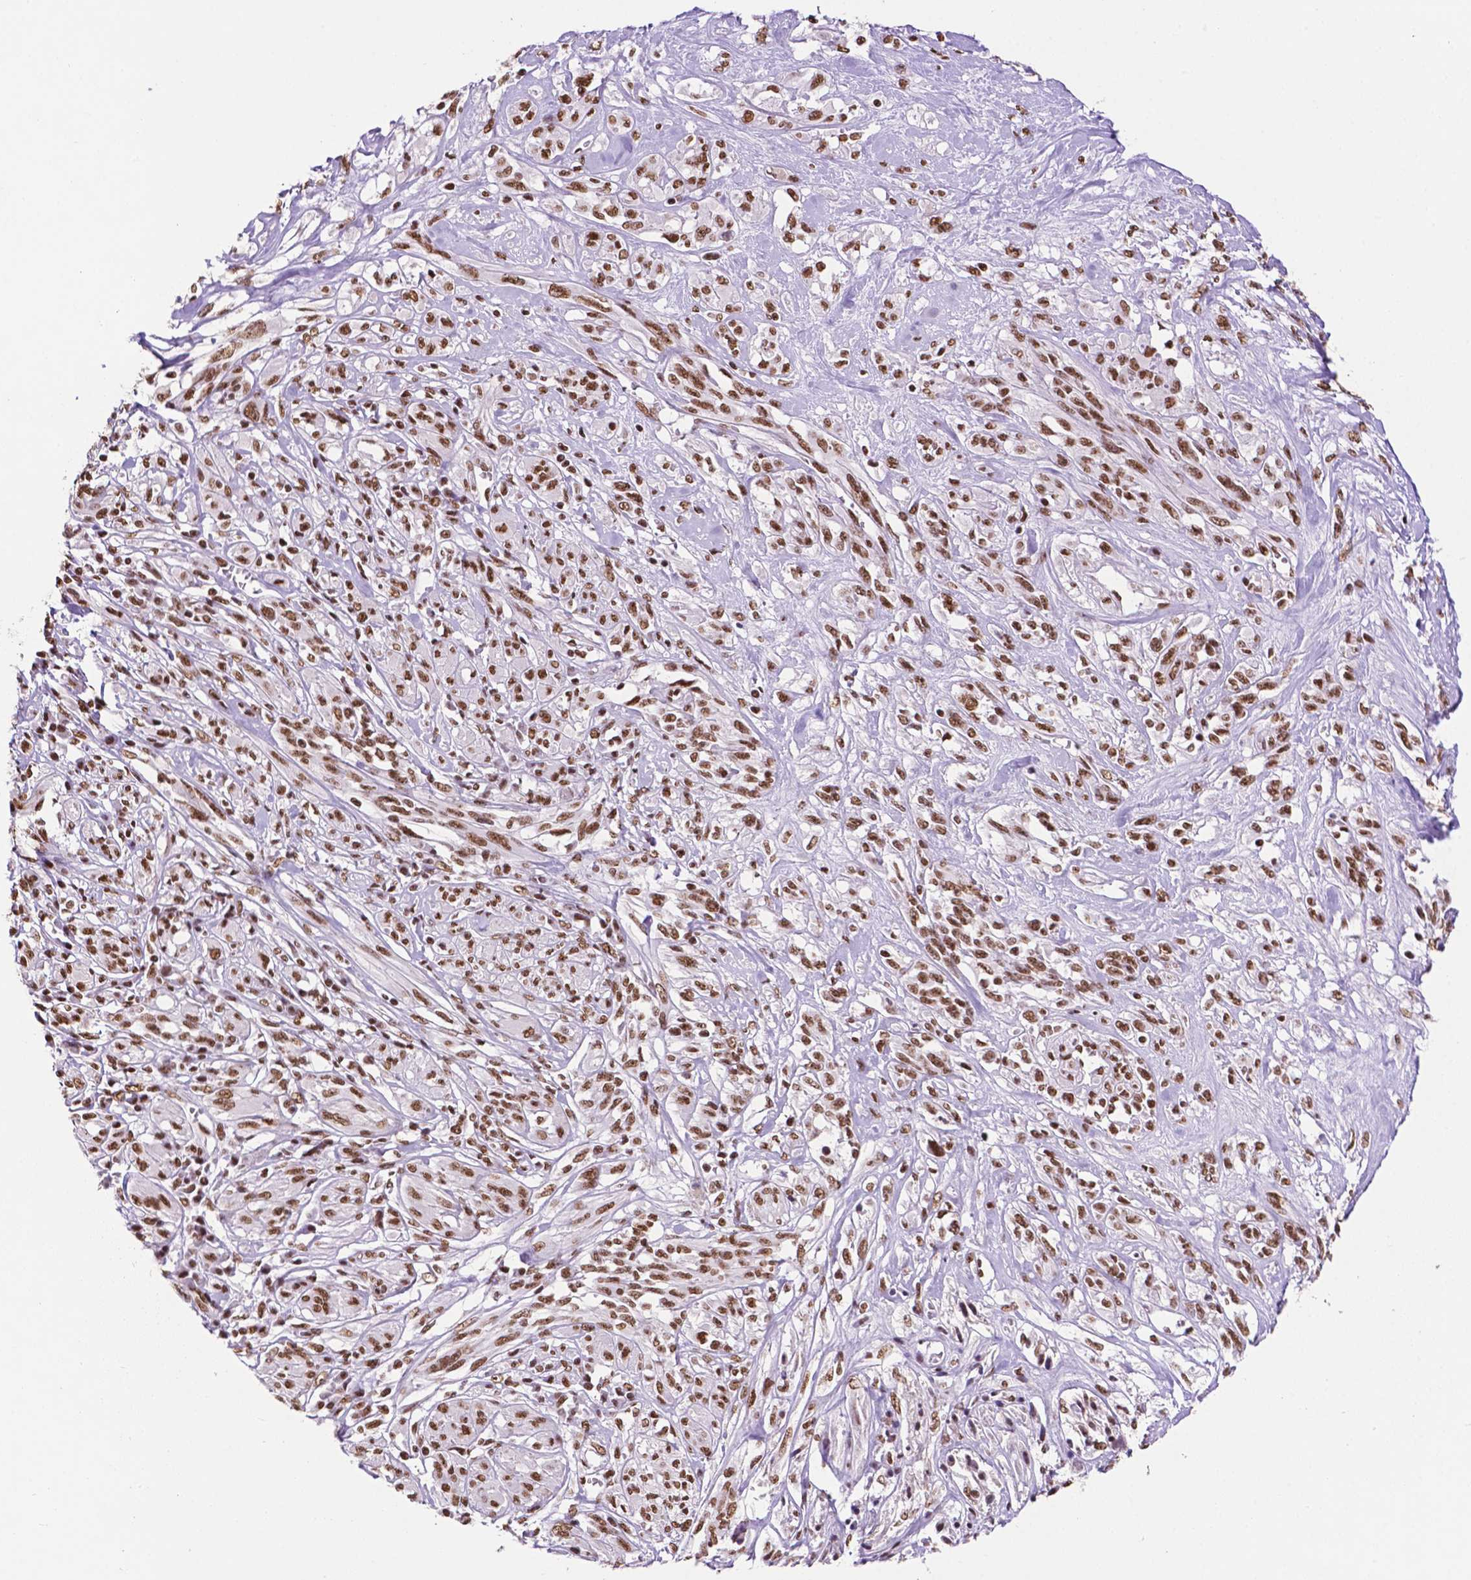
{"staining": {"intensity": "strong", "quantity": ">75%", "location": "nuclear"}, "tissue": "melanoma", "cell_type": "Tumor cells", "image_type": "cancer", "snomed": [{"axis": "morphology", "description": "Malignant melanoma, NOS"}, {"axis": "topography", "description": "Skin"}], "caption": "A histopathology image of melanoma stained for a protein reveals strong nuclear brown staining in tumor cells. (brown staining indicates protein expression, while blue staining denotes nuclei).", "gene": "CCAR2", "patient": {"sex": "female", "age": 91}}